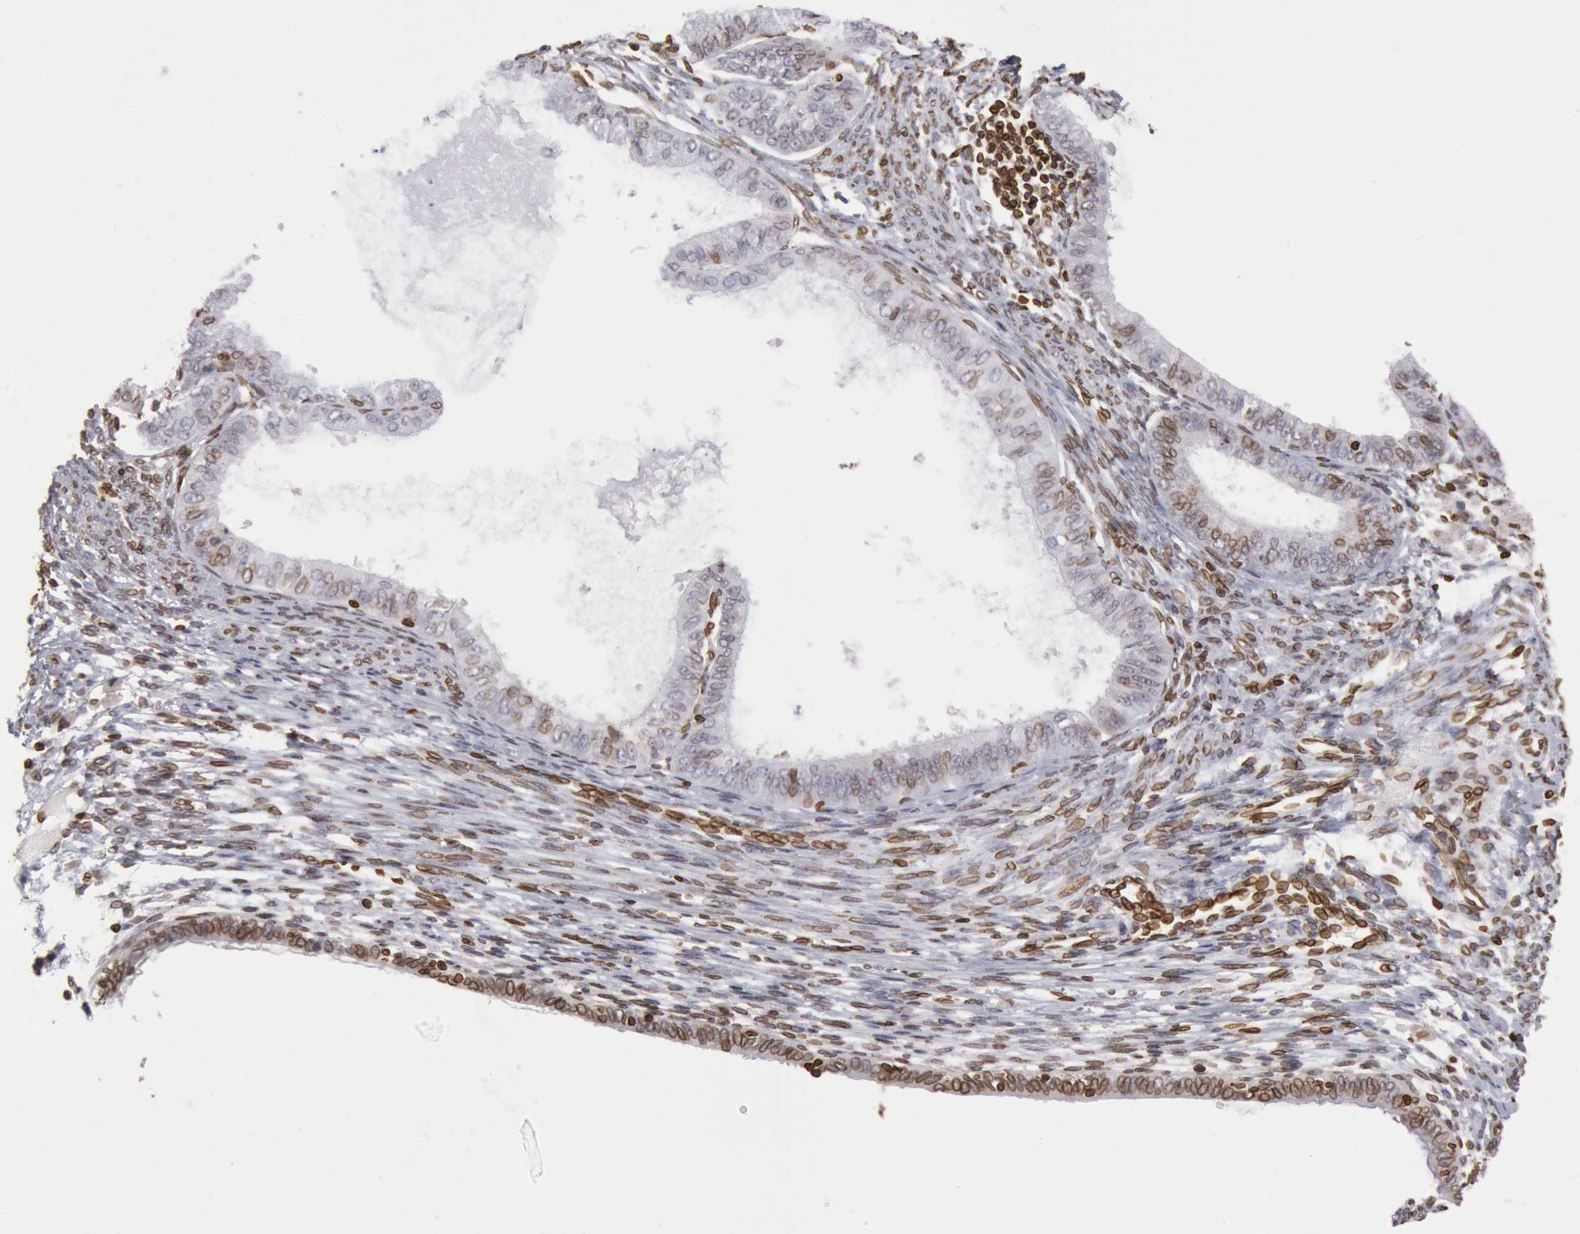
{"staining": {"intensity": "moderate", "quantity": "25%-75%", "location": "cytoplasmic/membranous,nuclear"}, "tissue": "endometrial cancer", "cell_type": "Tumor cells", "image_type": "cancer", "snomed": [{"axis": "morphology", "description": "Adenocarcinoma, NOS"}, {"axis": "topography", "description": "Endometrium"}], "caption": "Immunohistochemical staining of adenocarcinoma (endometrial) shows moderate cytoplasmic/membranous and nuclear protein staining in about 25%-75% of tumor cells. (Brightfield microscopy of DAB IHC at high magnification).", "gene": "SUN2", "patient": {"sex": "female", "age": 76}}